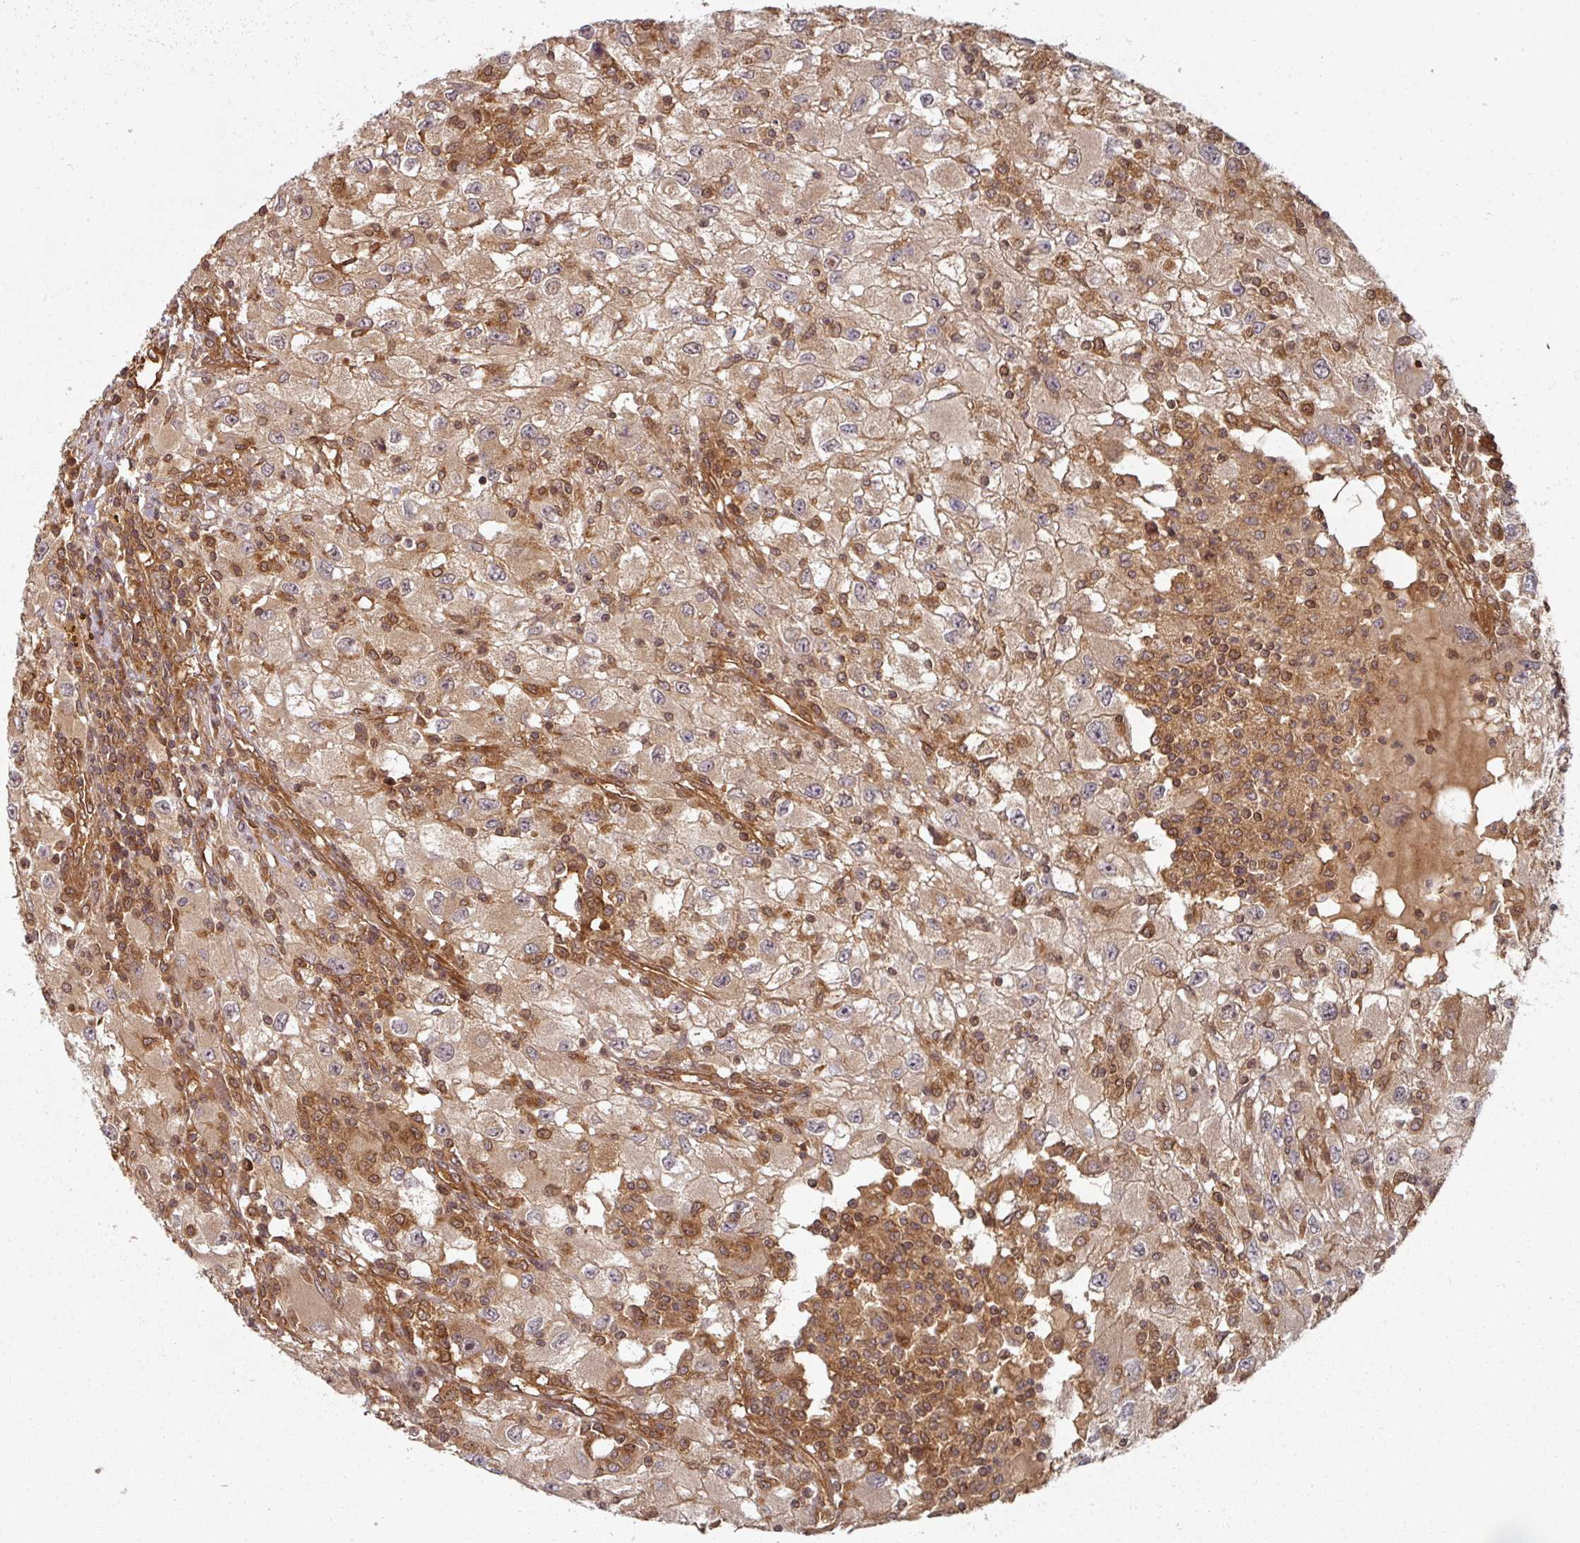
{"staining": {"intensity": "weak", "quantity": "25%-75%", "location": "cytoplasmic/membranous"}, "tissue": "renal cancer", "cell_type": "Tumor cells", "image_type": "cancer", "snomed": [{"axis": "morphology", "description": "Adenocarcinoma, NOS"}, {"axis": "topography", "description": "Kidney"}], "caption": "Immunohistochemical staining of human adenocarcinoma (renal) demonstrates low levels of weak cytoplasmic/membranous staining in approximately 25%-75% of tumor cells.", "gene": "EIF4EBP2", "patient": {"sex": "female", "age": 67}}